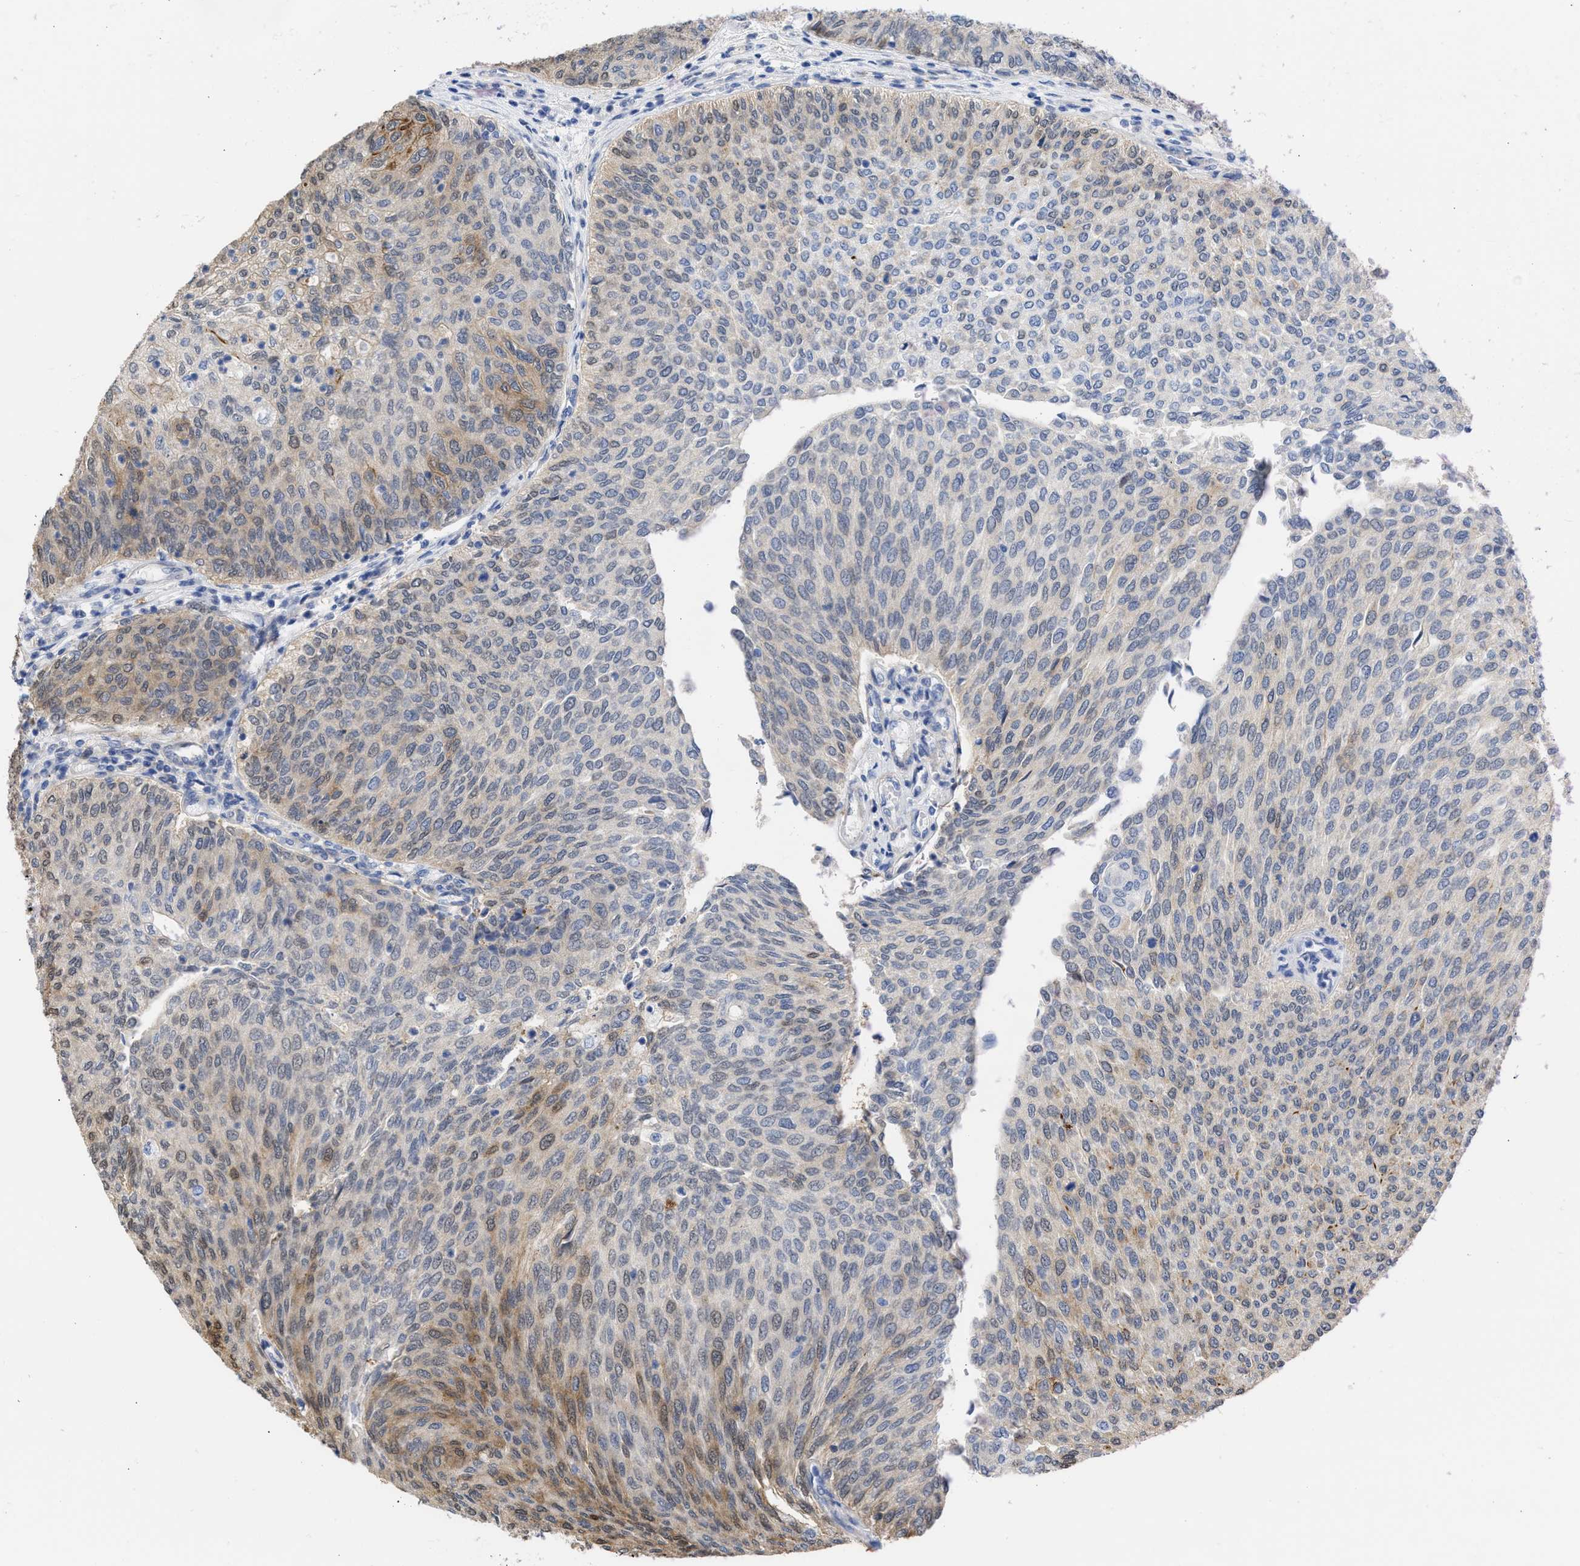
{"staining": {"intensity": "moderate", "quantity": "25%-75%", "location": "cytoplasmic/membranous,nuclear"}, "tissue": "urothelial cancer", "cell_type": "Tumor cells", "image_type": "cancer", "snomed": [{"axis": "morphology", "description": "Urothelial carcinoma, Low grade"}, {"axis": "topography", "description": "Urinary bladder"}], "caption": "Immunohistochemical staining of urothelial carcinoma (low-grade) exhibits moderate cytoplasmic/membranous and nuclear protein expression in about 25%-75% of tumor cells. The staining is performed using DAB brown chromogen to label protein expression. The nuclei are counter-stained blue using hematoxylin.", "gene": "THRA", "patient": {"sex": "female", "age": 79}}